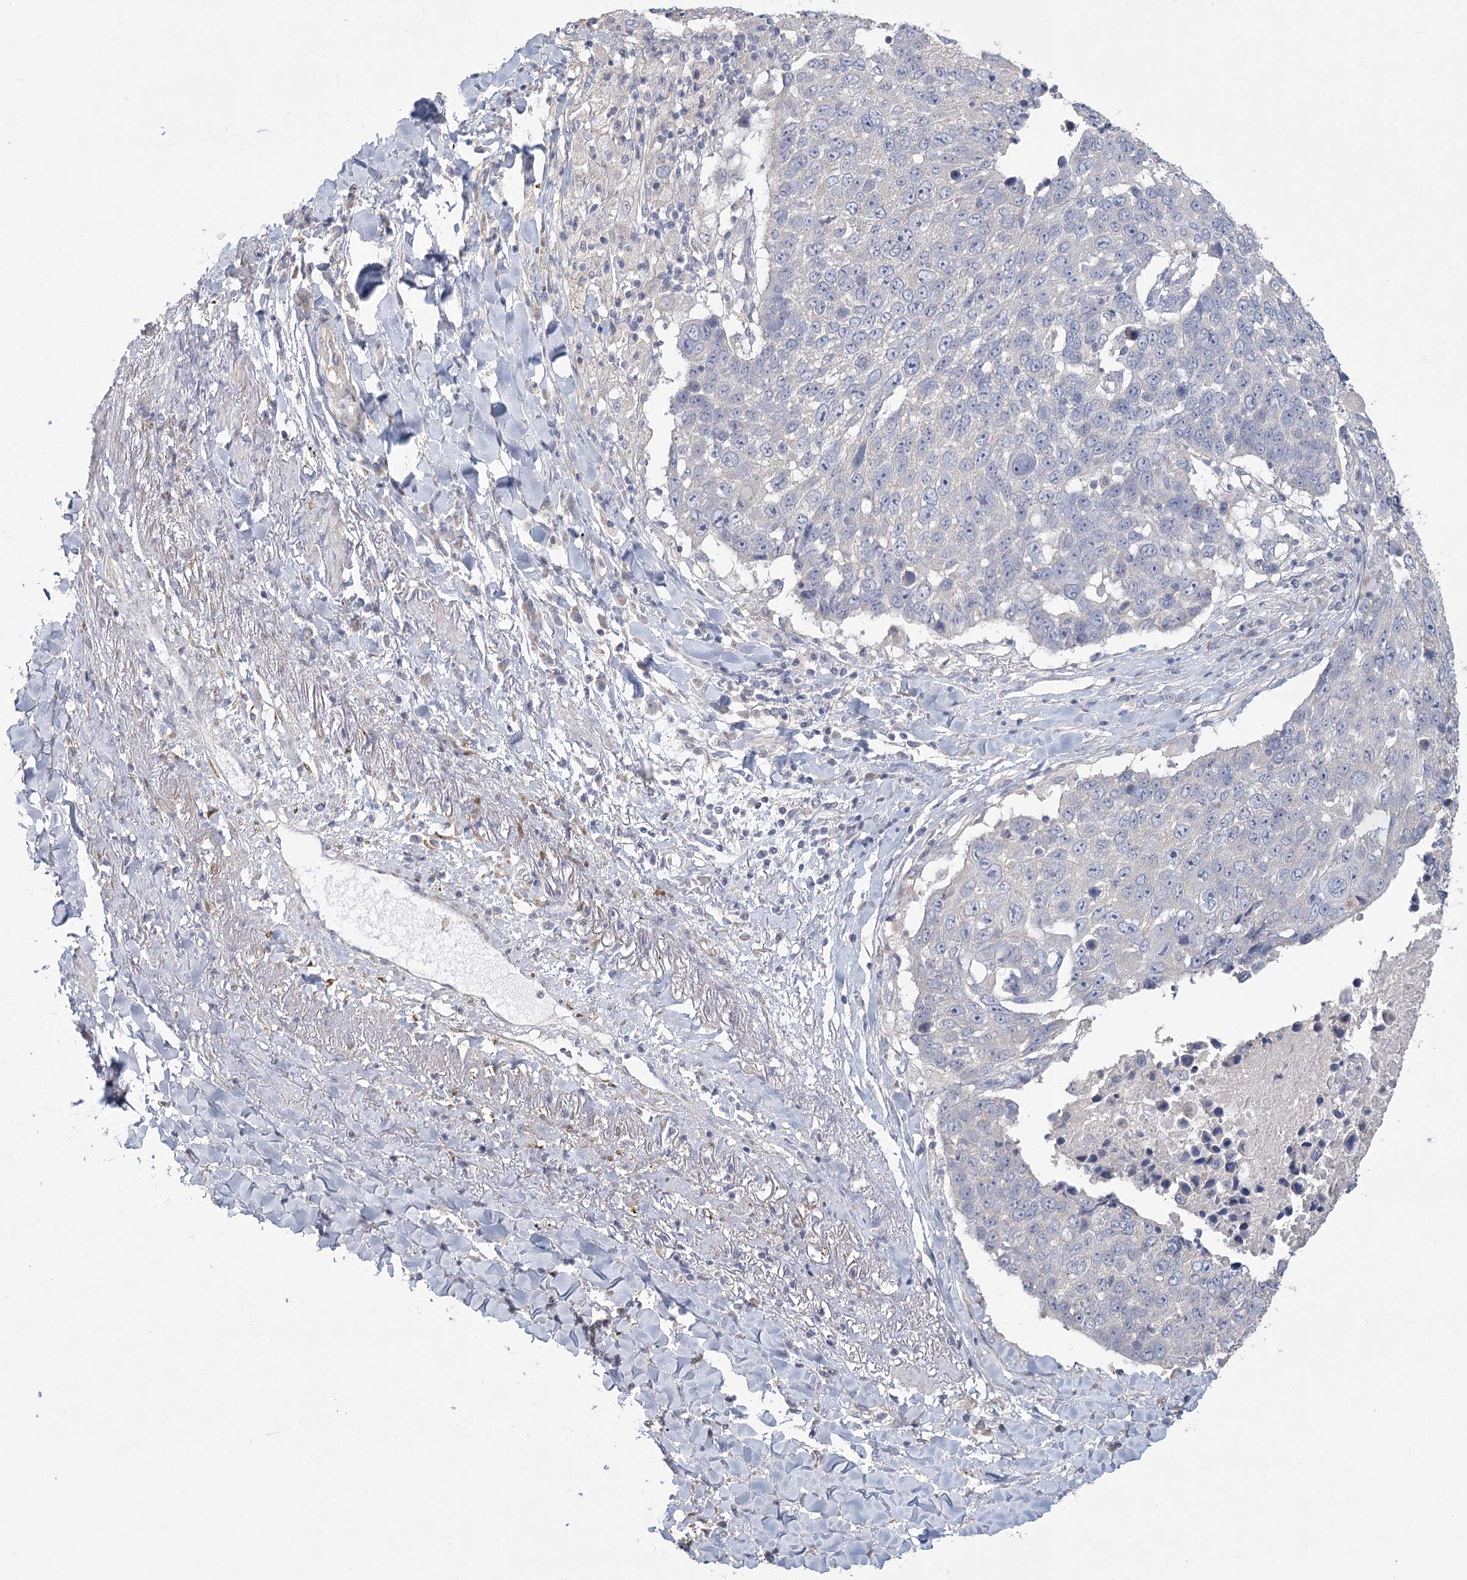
{"staining": {"intensity": "negative", "quantity": "none", "location": "none"}, "tissue": "lung cancer", "cell_type": "Tumor cells", "image_type": "cancer", "snomed": [{"axis": "morphology", "description": "Squamous cell carcinoma, NOS"}, {"axis": "topography", "description": "Lung"}], "caption": "Protein analysis of lung cancer (squamous cell carcinoma) reveals no significant expression in tumor cells.", "gene": "CNTLN", "patient": {"sex": "male", "age": 66}}